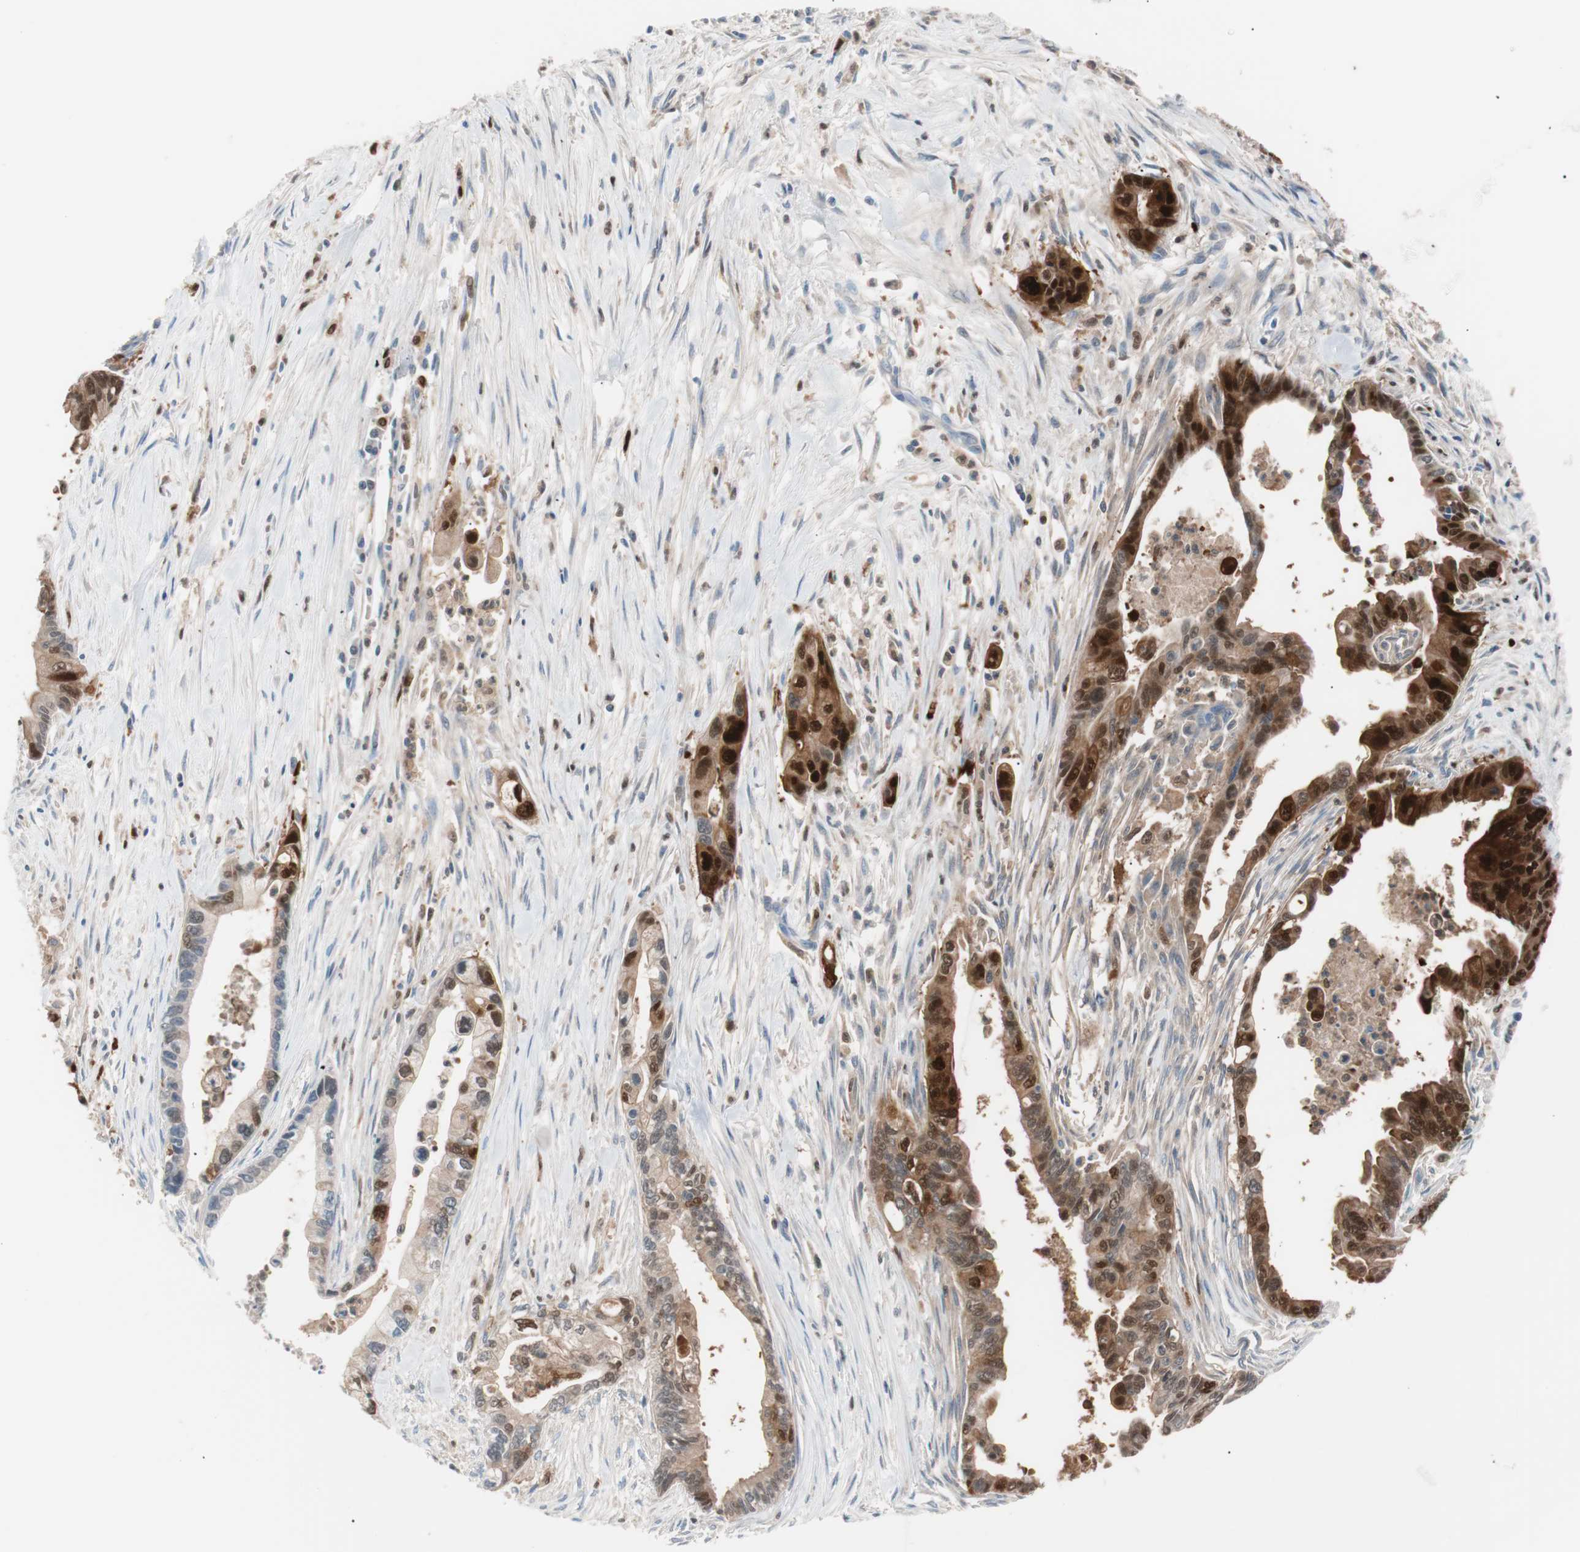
{"staining": {"intensity": "strong", "quantity": ">75%", "location": "cytoplasmic/membranous,nuclear"}, "tissue": "pancreatic cancer", "cell_type": "Tumor cells", "image_type": "cancer", "snomed": [{"axis": "morphology", "description": "Adenocarcinoma, NOS"}, {"axis": "topography", "description": "Pancreas"}], "caption": "Immunohistochemistry of human pancreatic adenocarcinoma displays high levels of strong cytoplasmic/membranous and nuclear positivity in about >75% of tumor cells.", "gene": "IL18", "patient": {"sex": "male", "age": 70}}